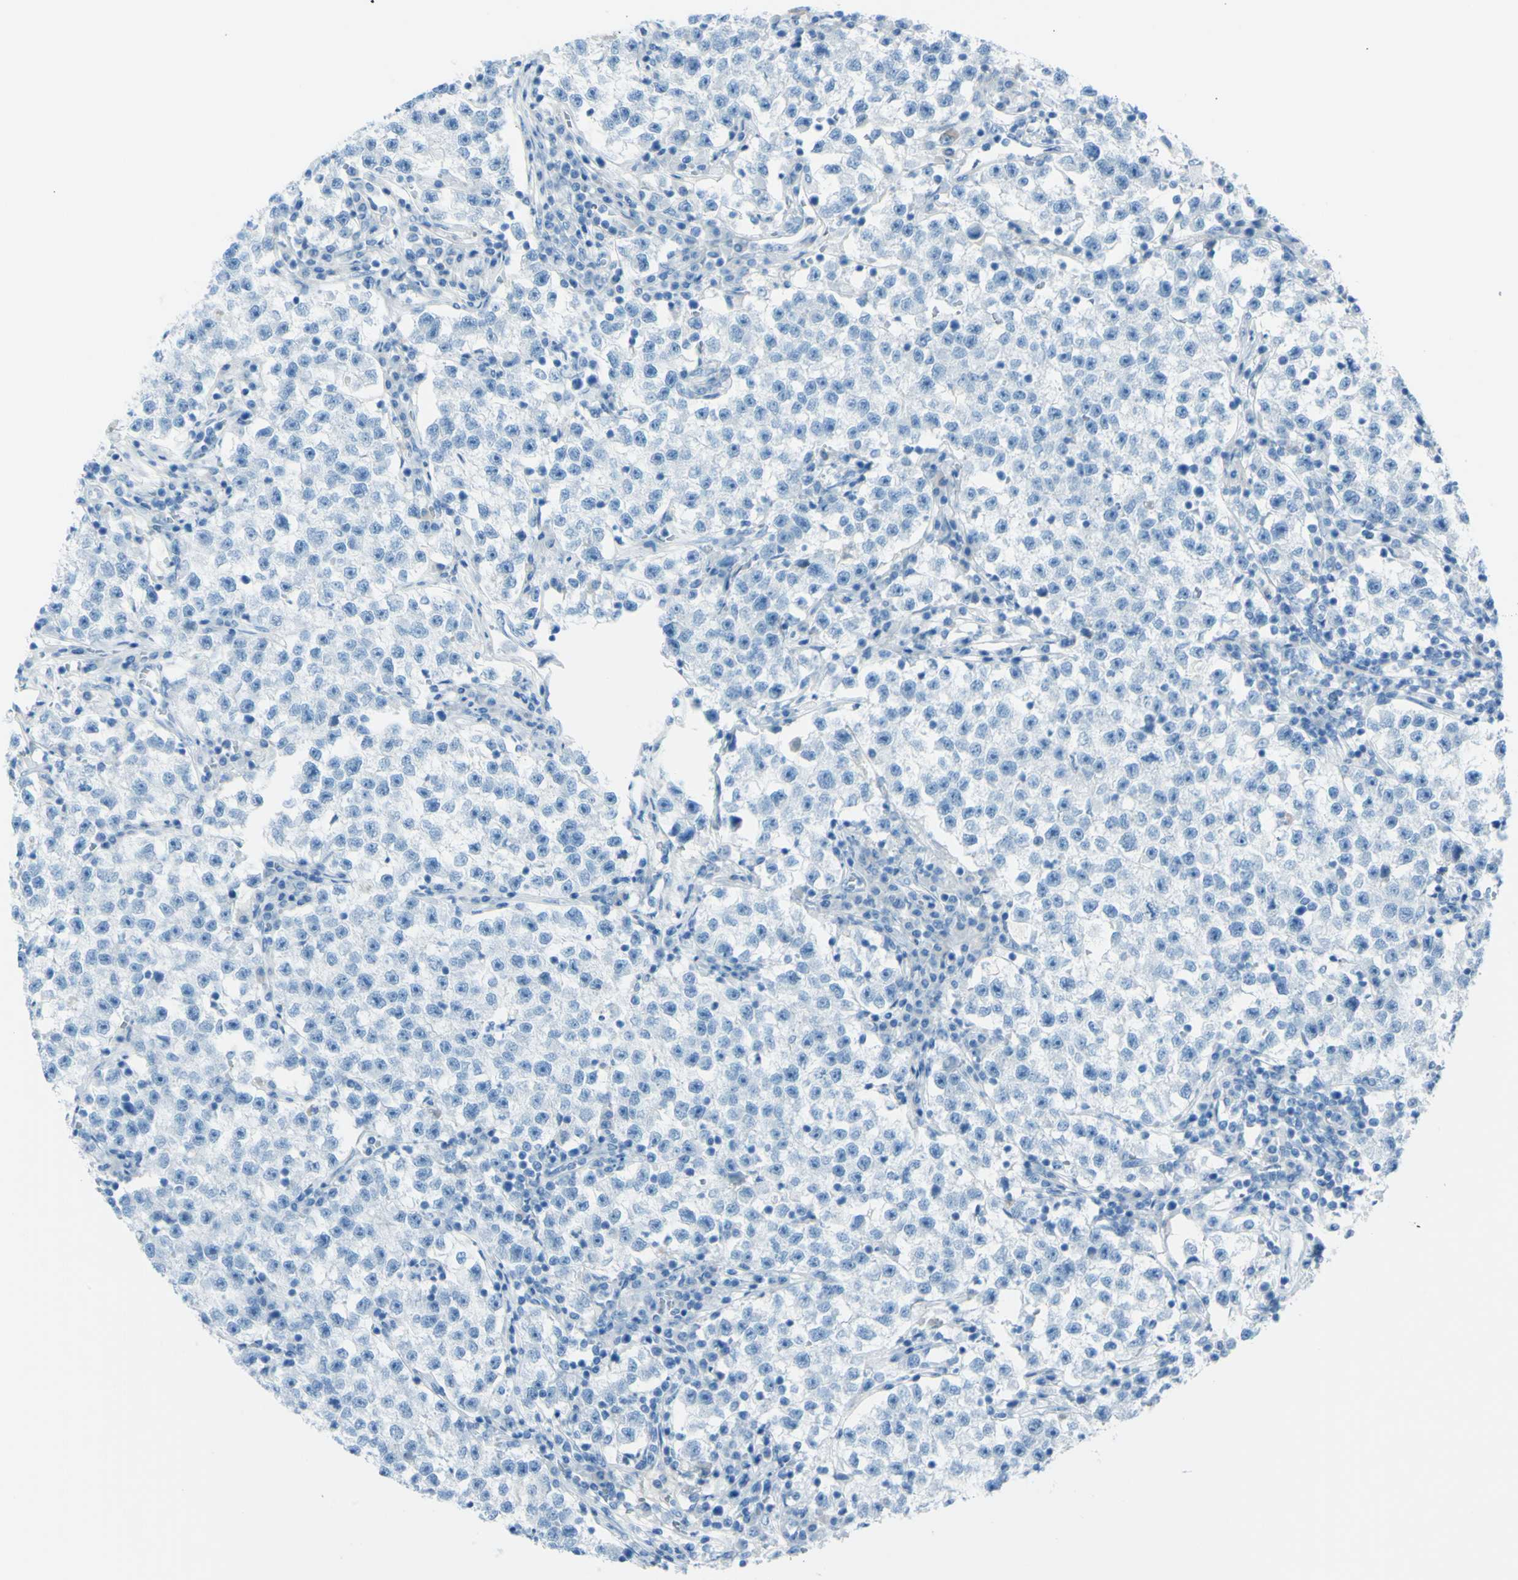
{"staining": {"intensity": "negative", "quantity": "none", "location": "none"}, "tissue": "testis cancer", "cell_type": "Tumor cells", "image_type": "cancer", "snomed": [{"axis": "morphology", "description": "Seminoma, NOS"}, {"axis": "topography", "description": "Testis"}], "caption": "This micrograph is of testis seminoma stained with immunohistochemistry (IHC) to label a protein in brown with the nuclei are counter-stained blue. There is no positivity in tumor cells. The staining is performed using DAB (3,3'-diaminobenzidine) brown chromogen with nuclei counter-stained in using hematoxylin.", "gene": "TFPI2", "patient": {"sex": "male", "age": 22}}